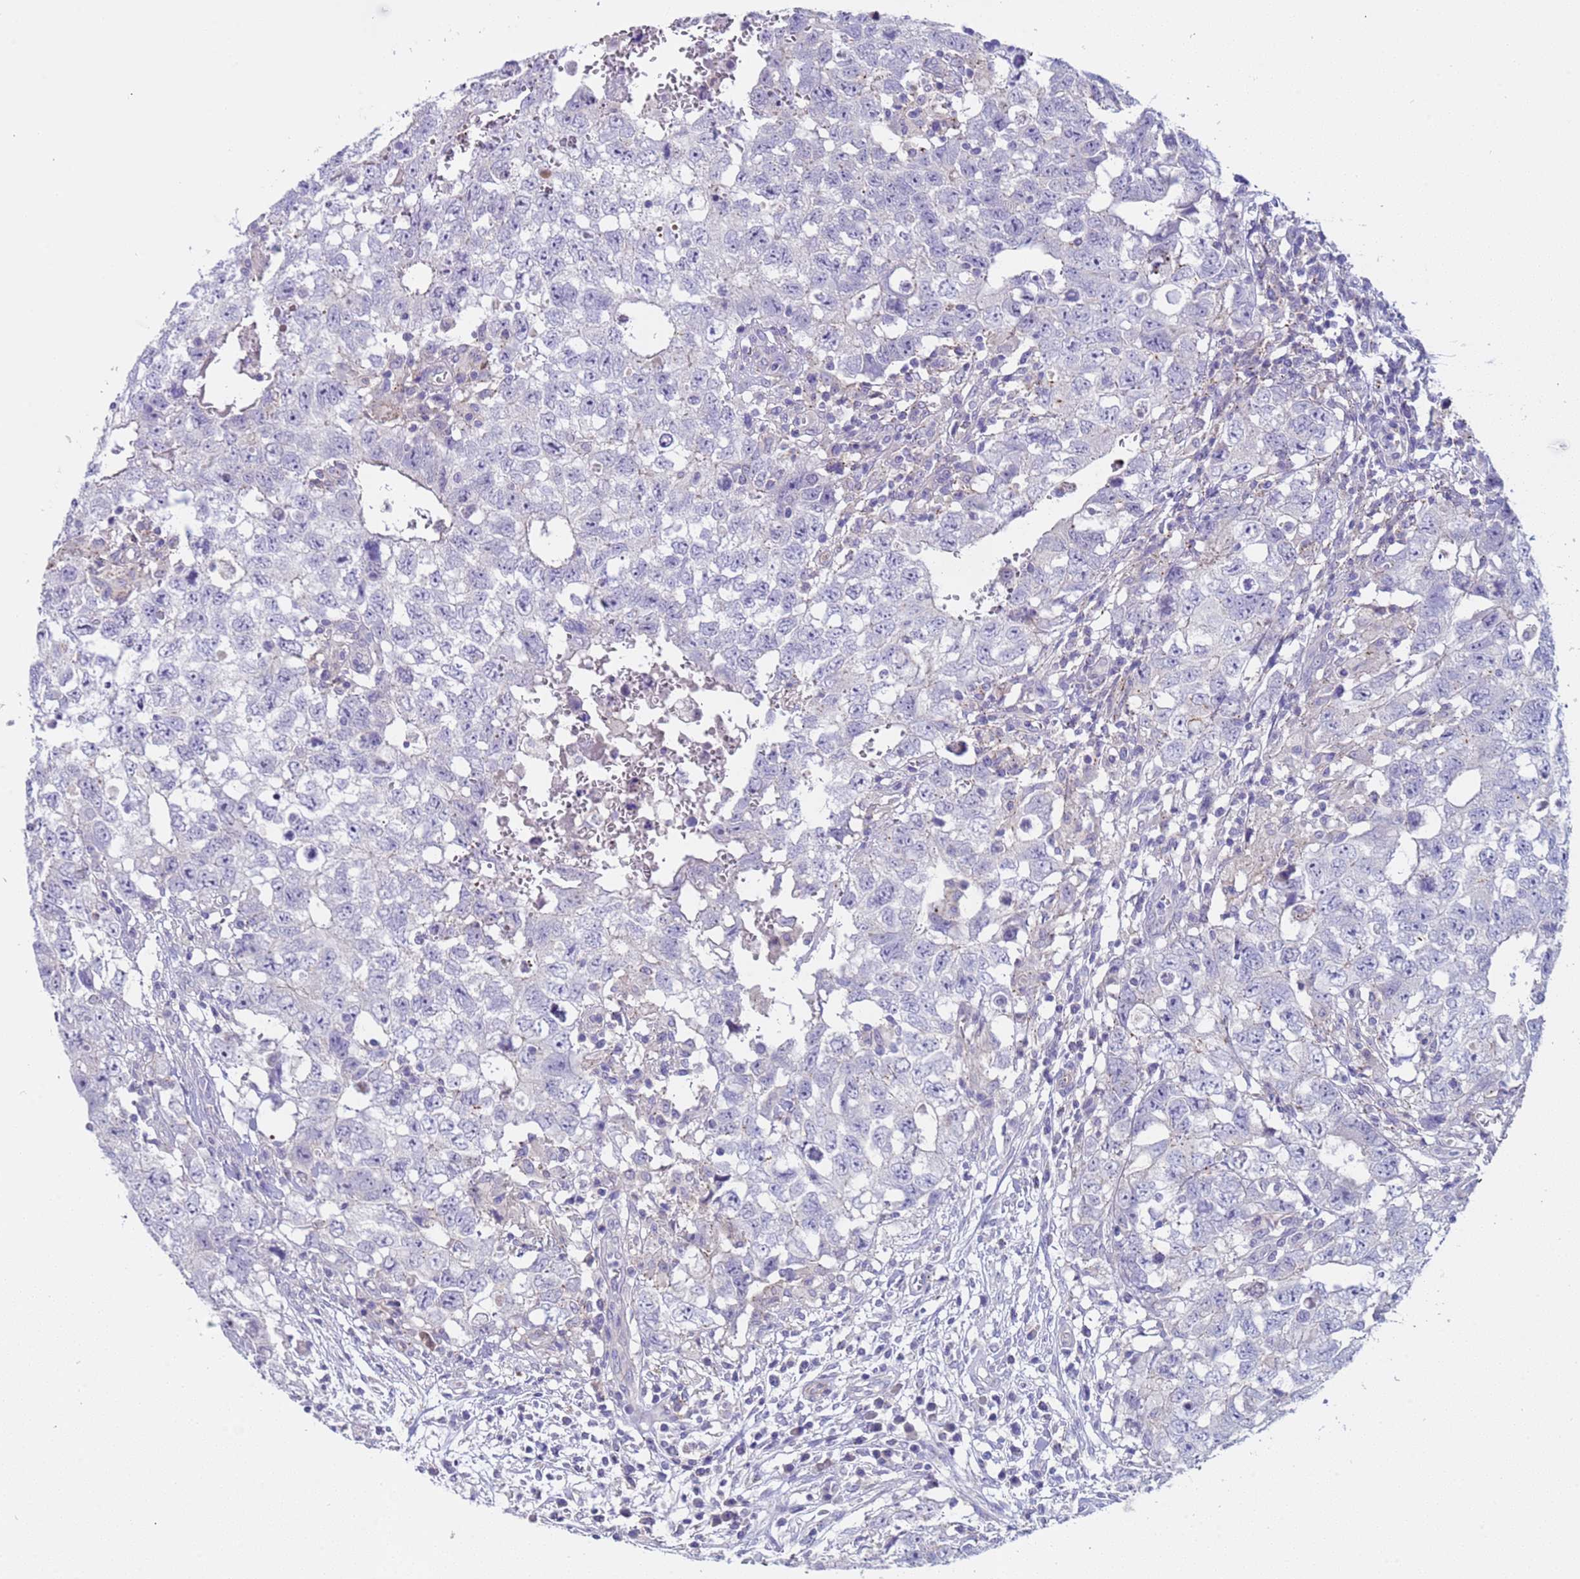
{"staining": {"intensity": "negative", "quantity": "none", "location": "none"}, "tissue": "testis cancer", "cell_type": "Tumor cells", "image_type": "cancer", "snomed": [{"axis": "morphology", "description": "Seminoma, NOS"}, {"axis": "morphology", "description": "Carcinoma, Embryonal, NOS"}, {"axis": "topography", "description": "Testis"}], "caption": "Tumor cells show no significant positivity in testis seminoma.", "gene": "KBTBD3", "patient": {"sex": "male", "age": 29}}